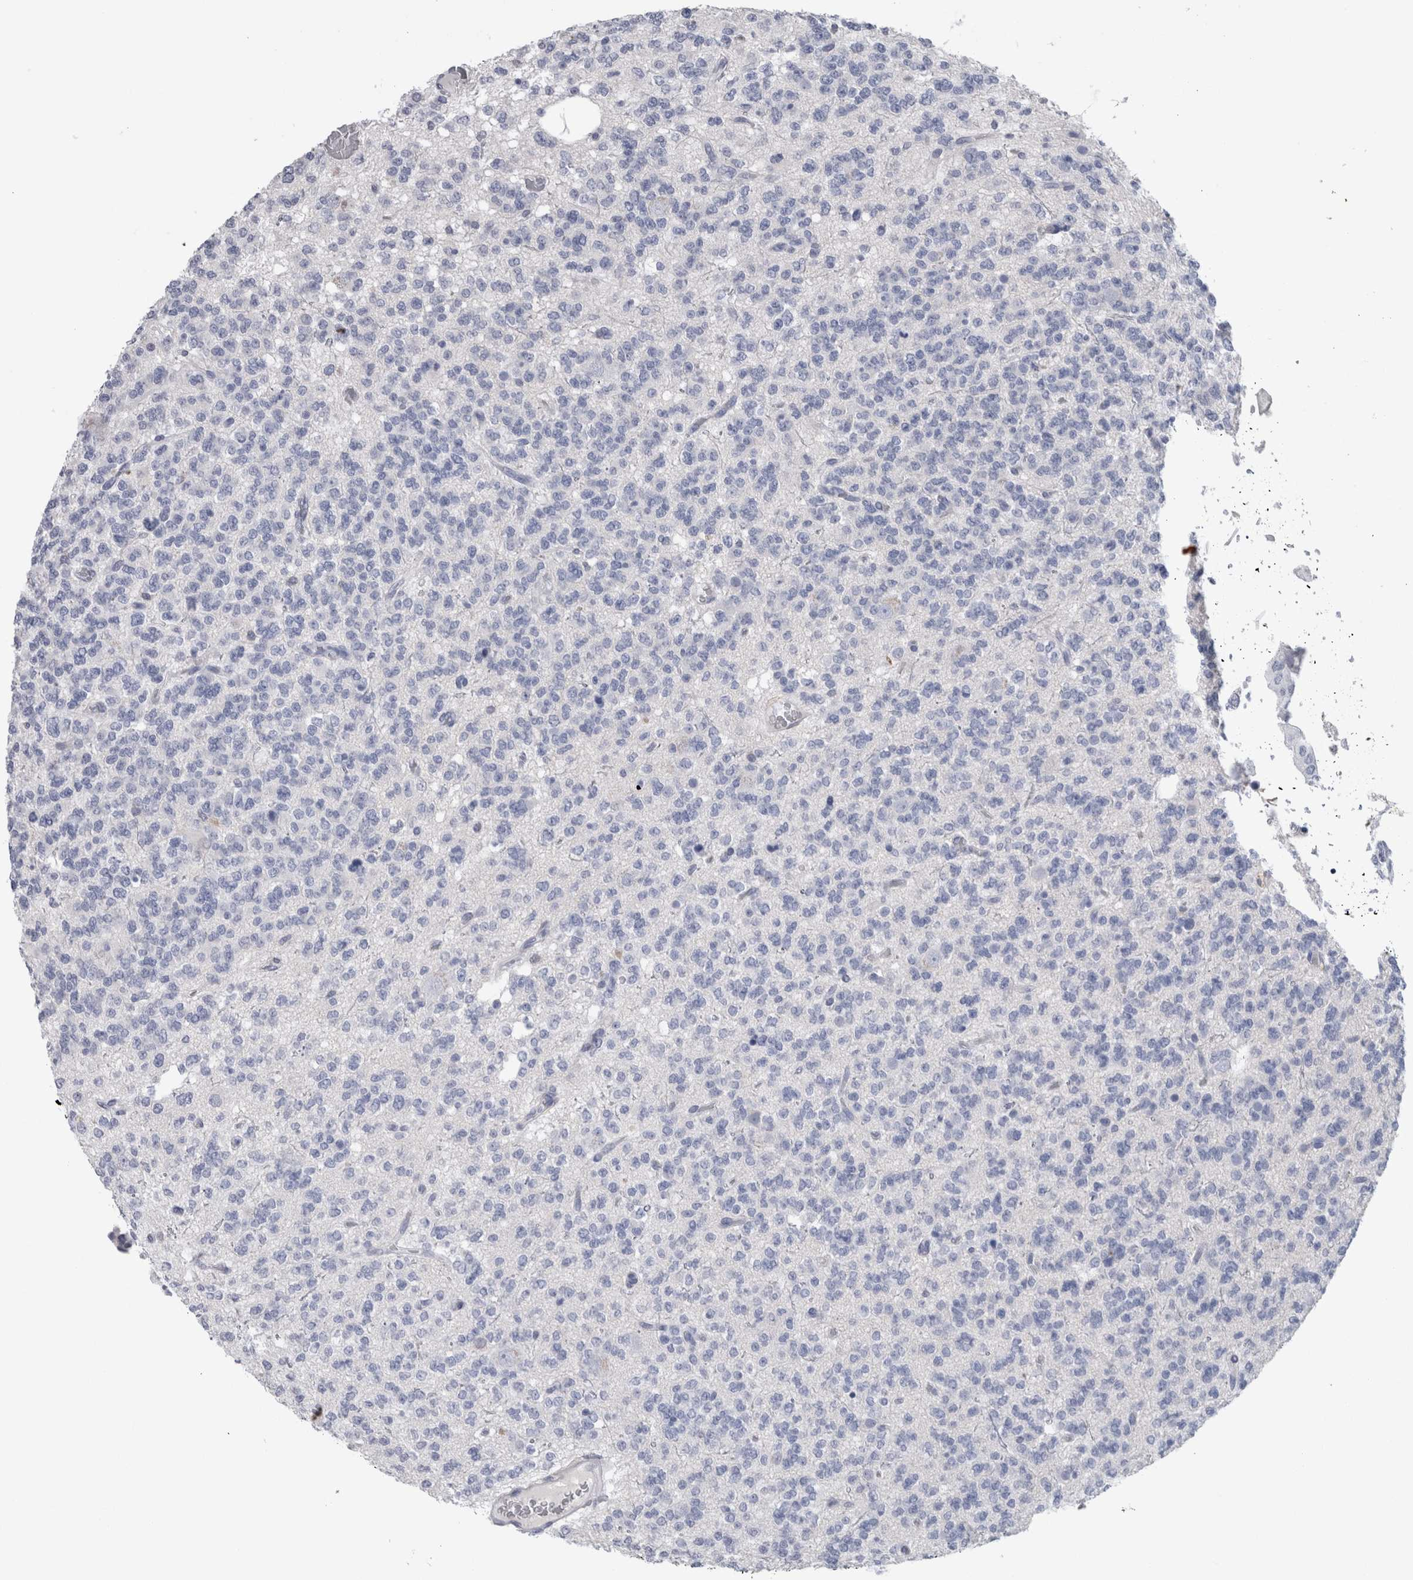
{"staining": {"intensity": "negative", "quantity": "none", "location": "none"}, "tissue": "glioma", "cell_type": "Tumor cells", "image_type": "cancer", "snomed": [{"axis": "morphology", "description": "Glioma, malignant, Low grade"}, {"axis": "topography", "description": "Brain"}], "caption": "Immunohistochemistry histopathology image of human low-grade glioma (malignant) stained for a protein (brown), which demonstrates no expression in tumor cells.", "gene": "CA8", "patient": {"sex": "male", "age": 38}}